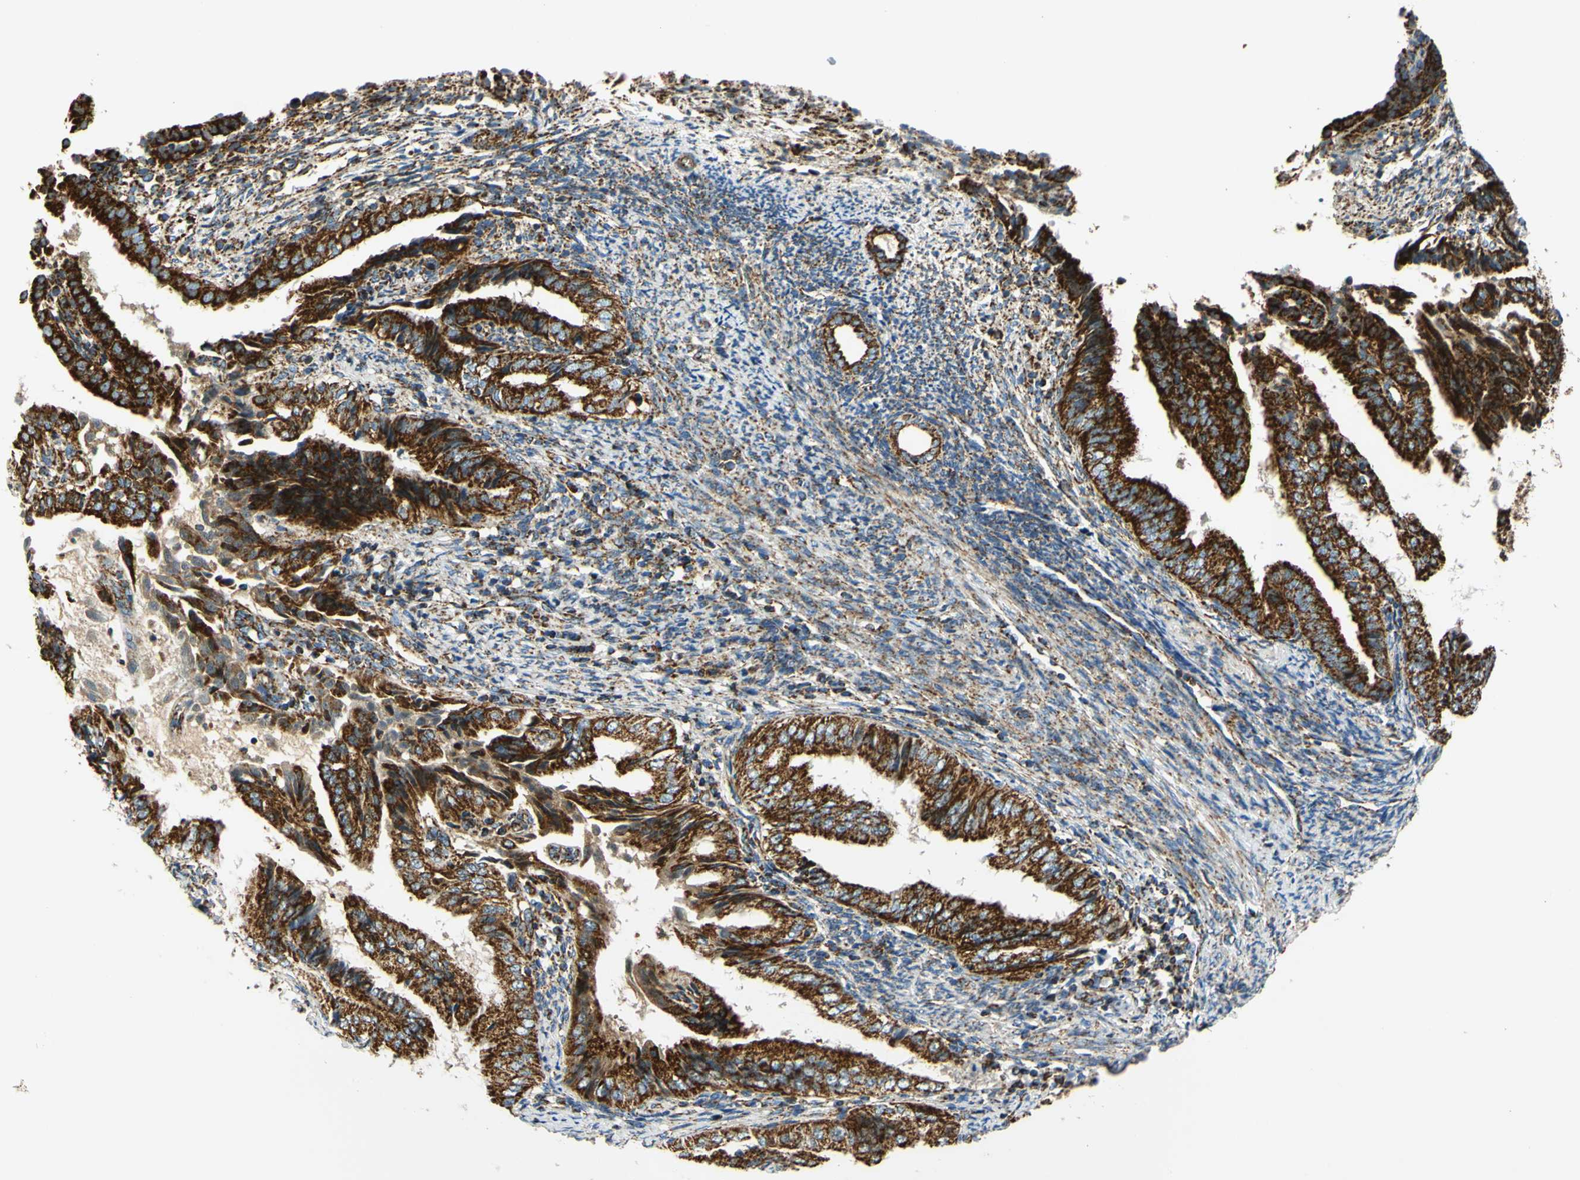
{"staining": {"intensity": "strong", "quantity": ">75%", "location": "cytoplasmic/membranous"}, "tissue": "endometrial cancer", "cell_type": "Tumor cells", "image_type": "cancer", "snomed": [{"axis": "morphology", "description": "Adenocarcinoma, NOS"}, {"axis": "topography", "description": "Endometrium"}], "caption": "Strong cytoplasmic/membranous positivity for a protein is appreciated in approximately >75% of tumor cells of endometrial cancer (adenocarcinoma) using immunohistochemistry (IHC).", "gene": "MAVS", "patient": {"sex": "female", "age": 58}}